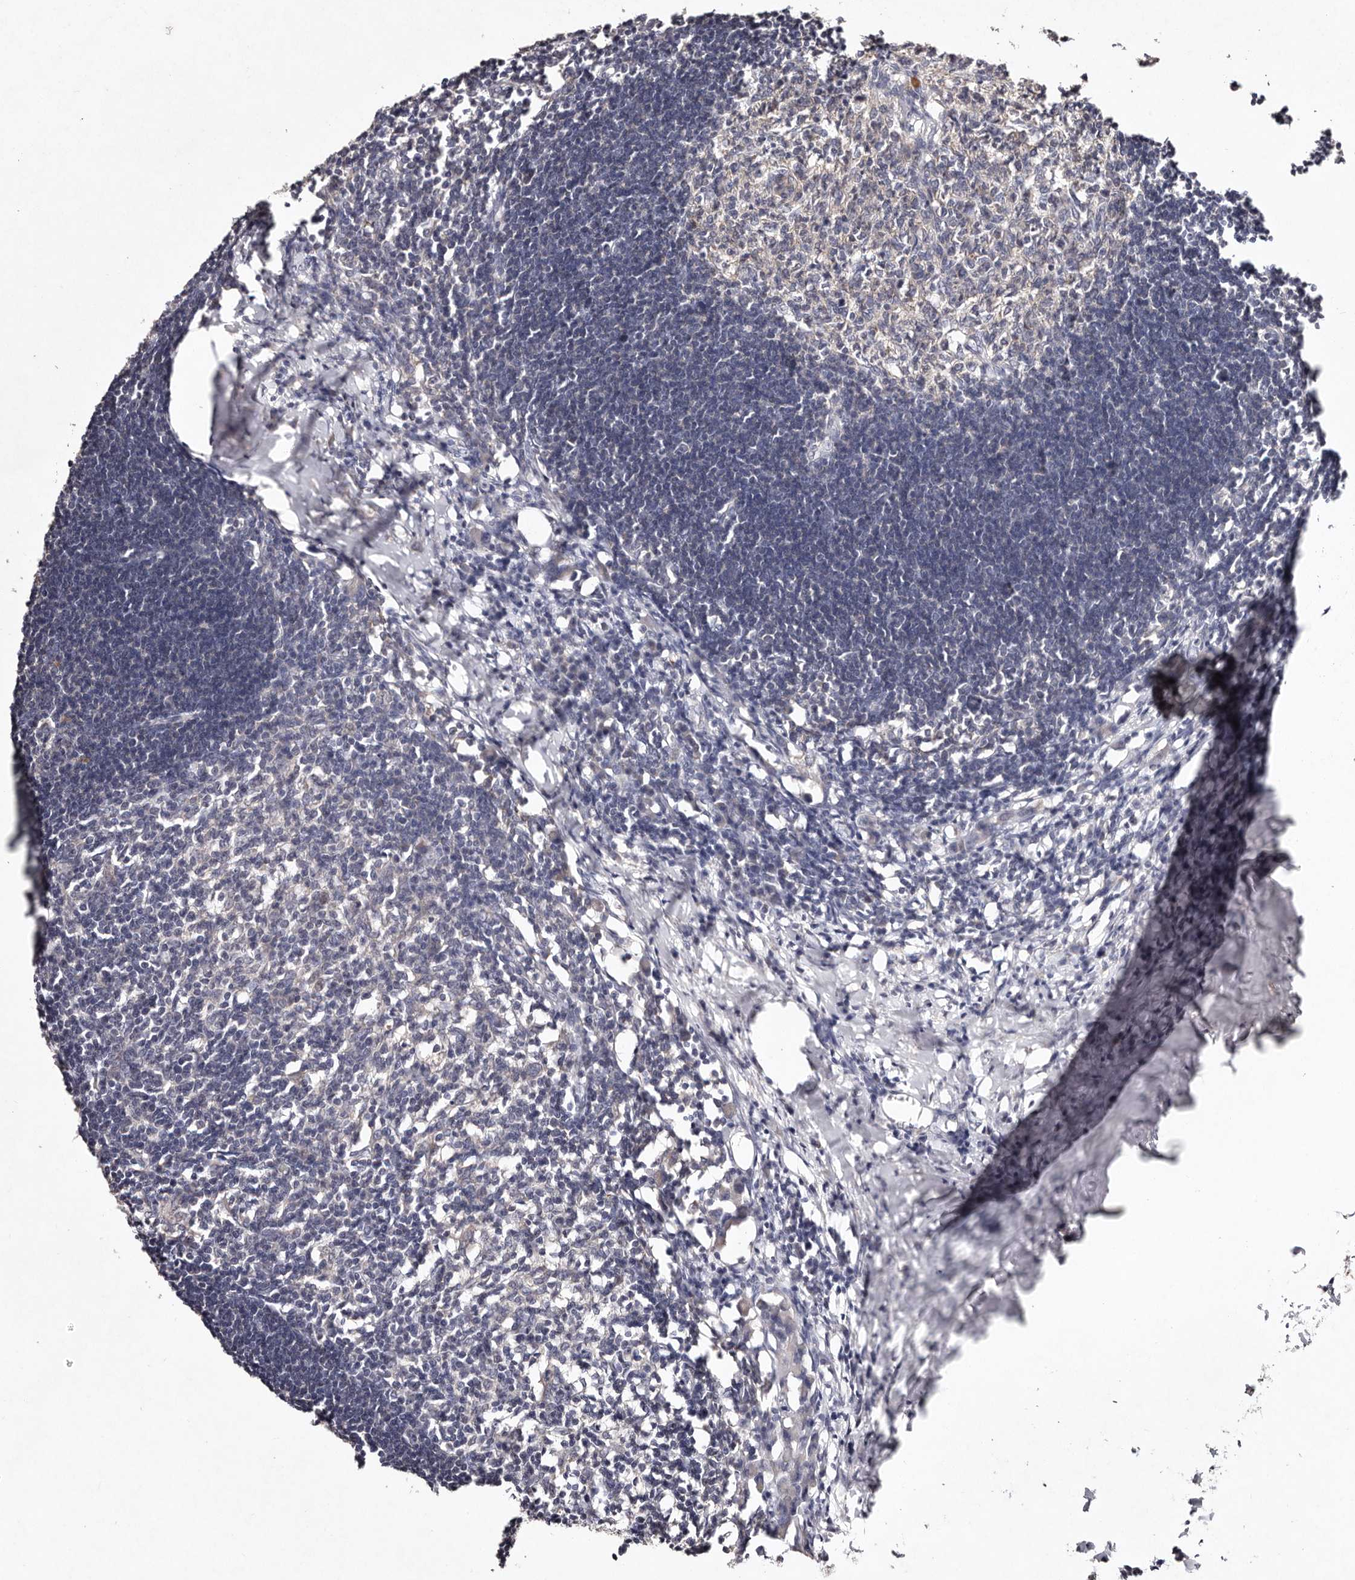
{"staining": {"intensity": "negative", "quantity": "none", "location": "none"}, "tissue": "lymph node", "cell_type": "Germinal center cells", "image_type": "normal", "snomed": [{"axis": "morphology", "description": "Normal tissue, NOS"}, {"axis": "morphology", "description": "Malignant melanoma, Metastatic site"}, {"axis": "topography", "description": "Lymph node"}], "caption": "There is no significant staining in germinal center cells of lymph node. Nuclei are stained in blue.", "gene": "TSC2", "patient": {"sex": "male", "age": 41}}